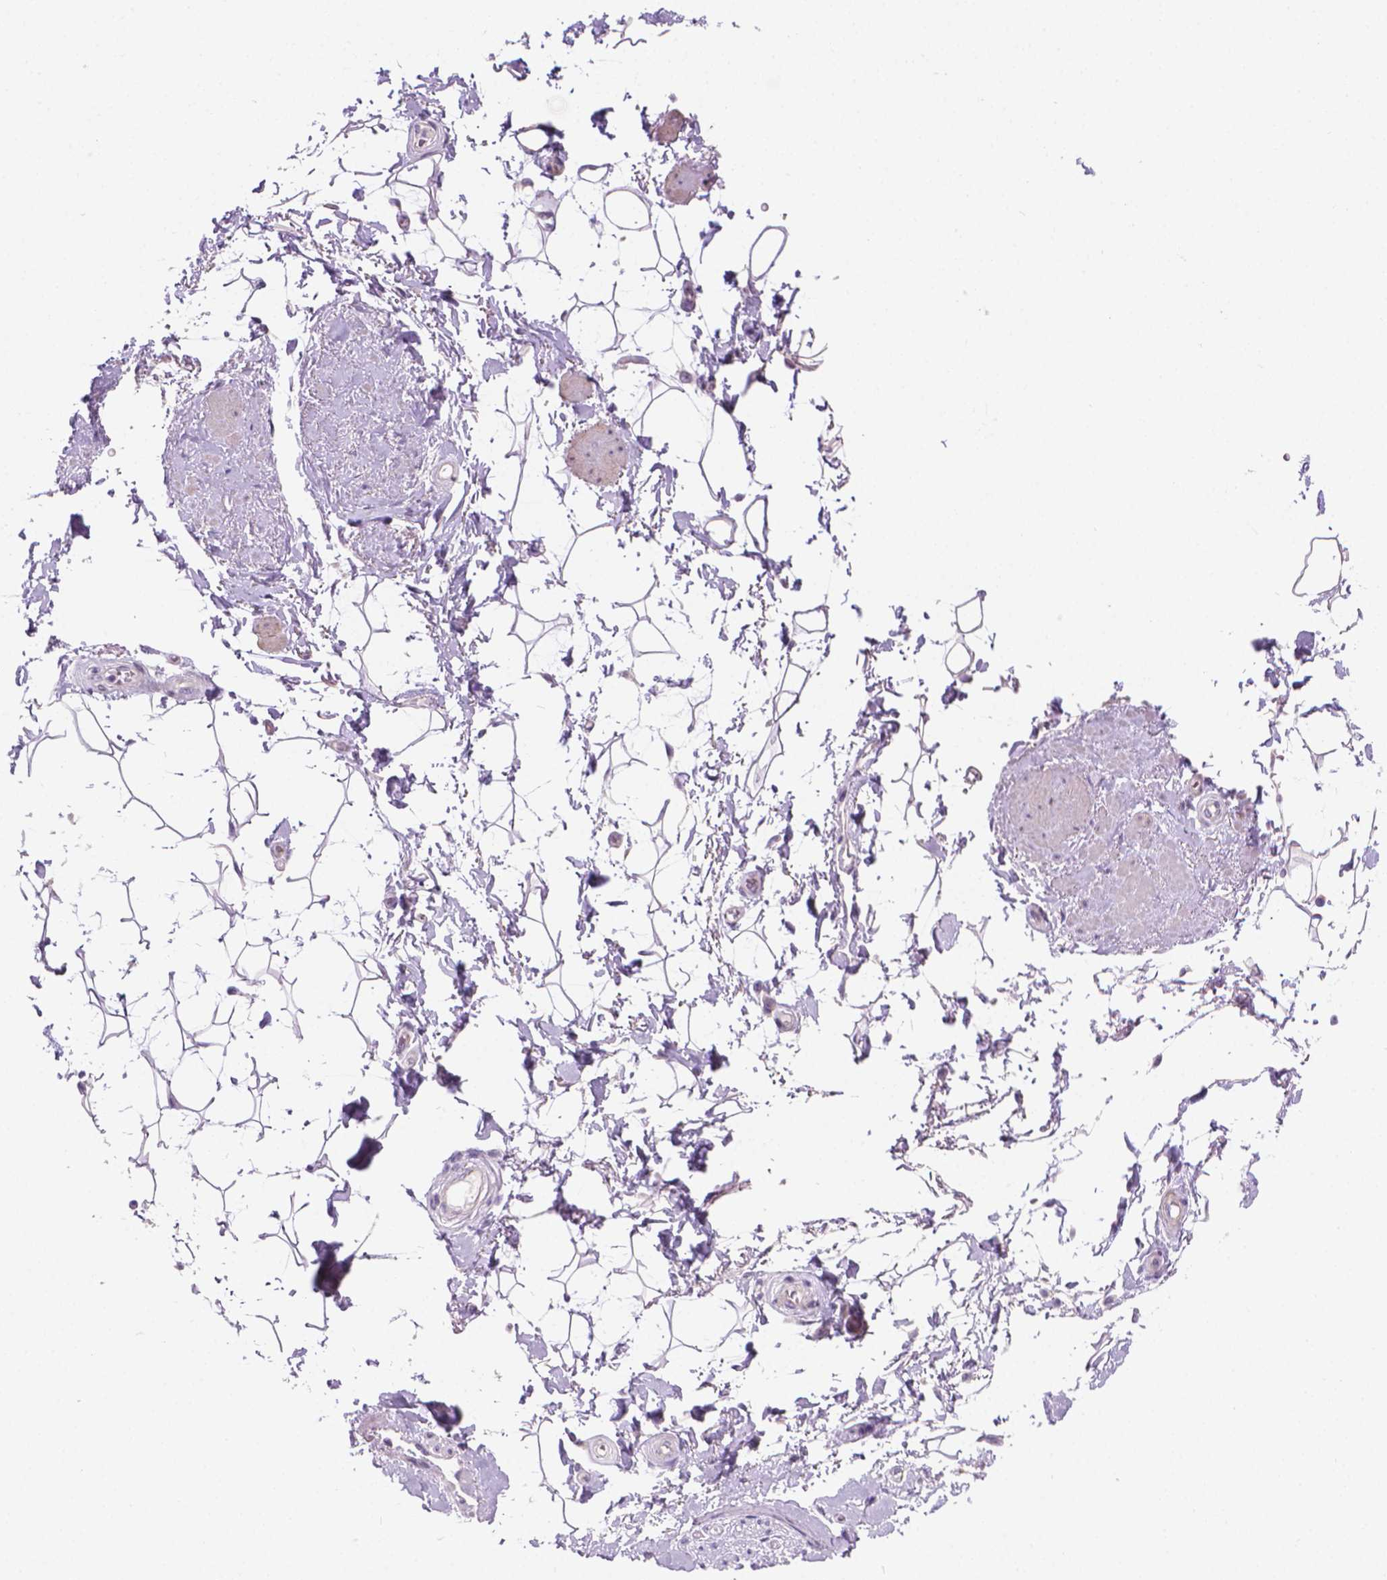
{"staining": {"intensity": "negative", "quantity": "none", "location": "none"}, "tissue": "adipose tissue", "cell_type": "Adipocytes", "image_type": "normal", "snomed": [{"axis": "morphology", "description": "Normal tissue, NOS"}, {"axis": "topography", "description": "Anal"}, {"axis": "topography", "description": "Peripheral nerve tissue"}], "caption": "The image exhibits no staining of adipocytes in unremarkable adipose tissue.", "gene": "GSDMA", "patient": {"sex": "male", "age": 51}}